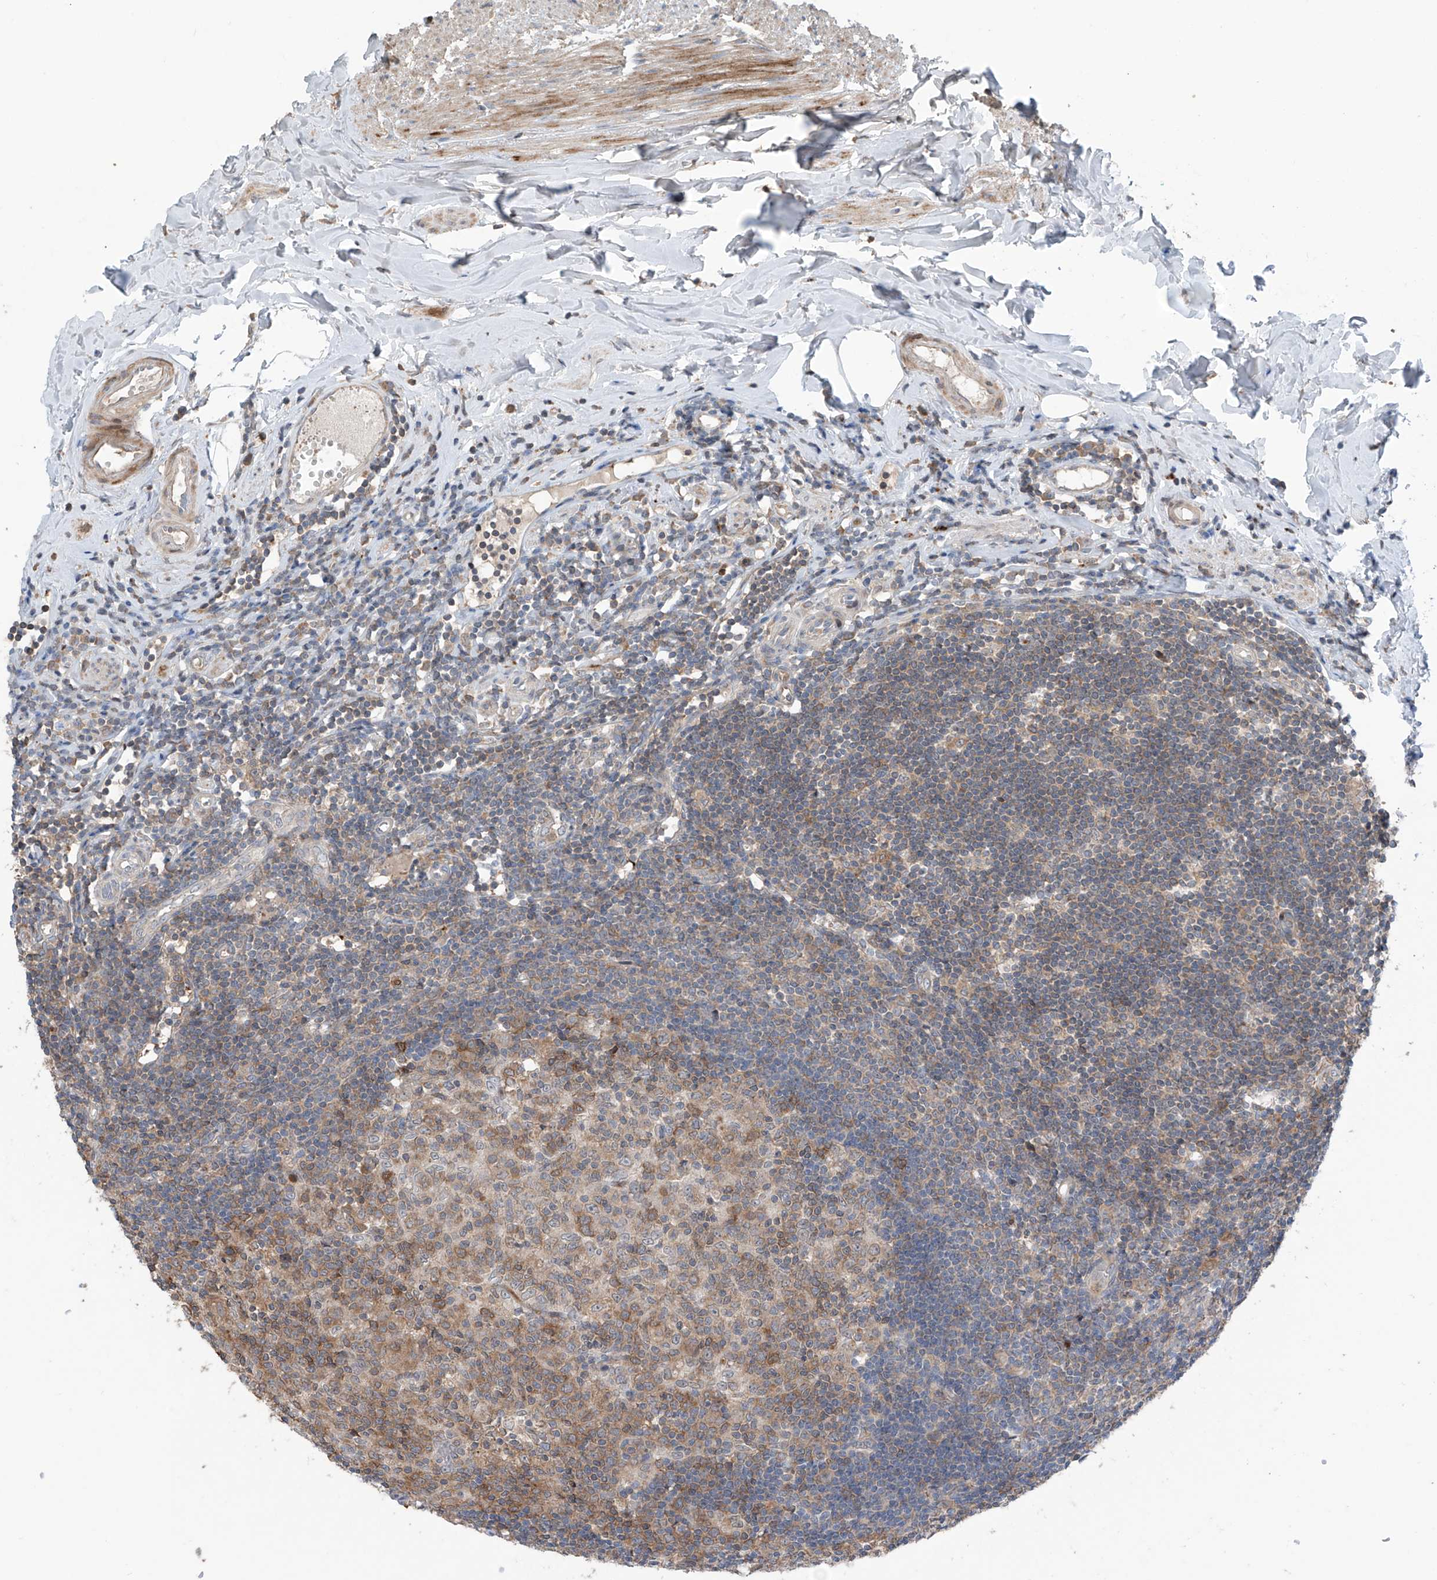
{"staining": {"intensity": "moderate", "quantity": ">75%", "location": "cytoplasmic/membranous"}, "tissue": "appendix", "cell_type": "Glandular cells", "image_type": "normal", "snomed": [{"axis": "morphology", "description": "Normal tissue, NOS"}, {"axis": "topography", "description": "Appendix"}], "caption": "Immunohistochemistry (IHC) of normal human appendix reveals medium levels of moderate cytoplasmic/membranous expression in approximately >75% of glandular cells. (DAB = brown stain, brightfield microscopy at high magnification).", "gene": "SAMD3", "patient": {"sex": "female", "age": 54}}